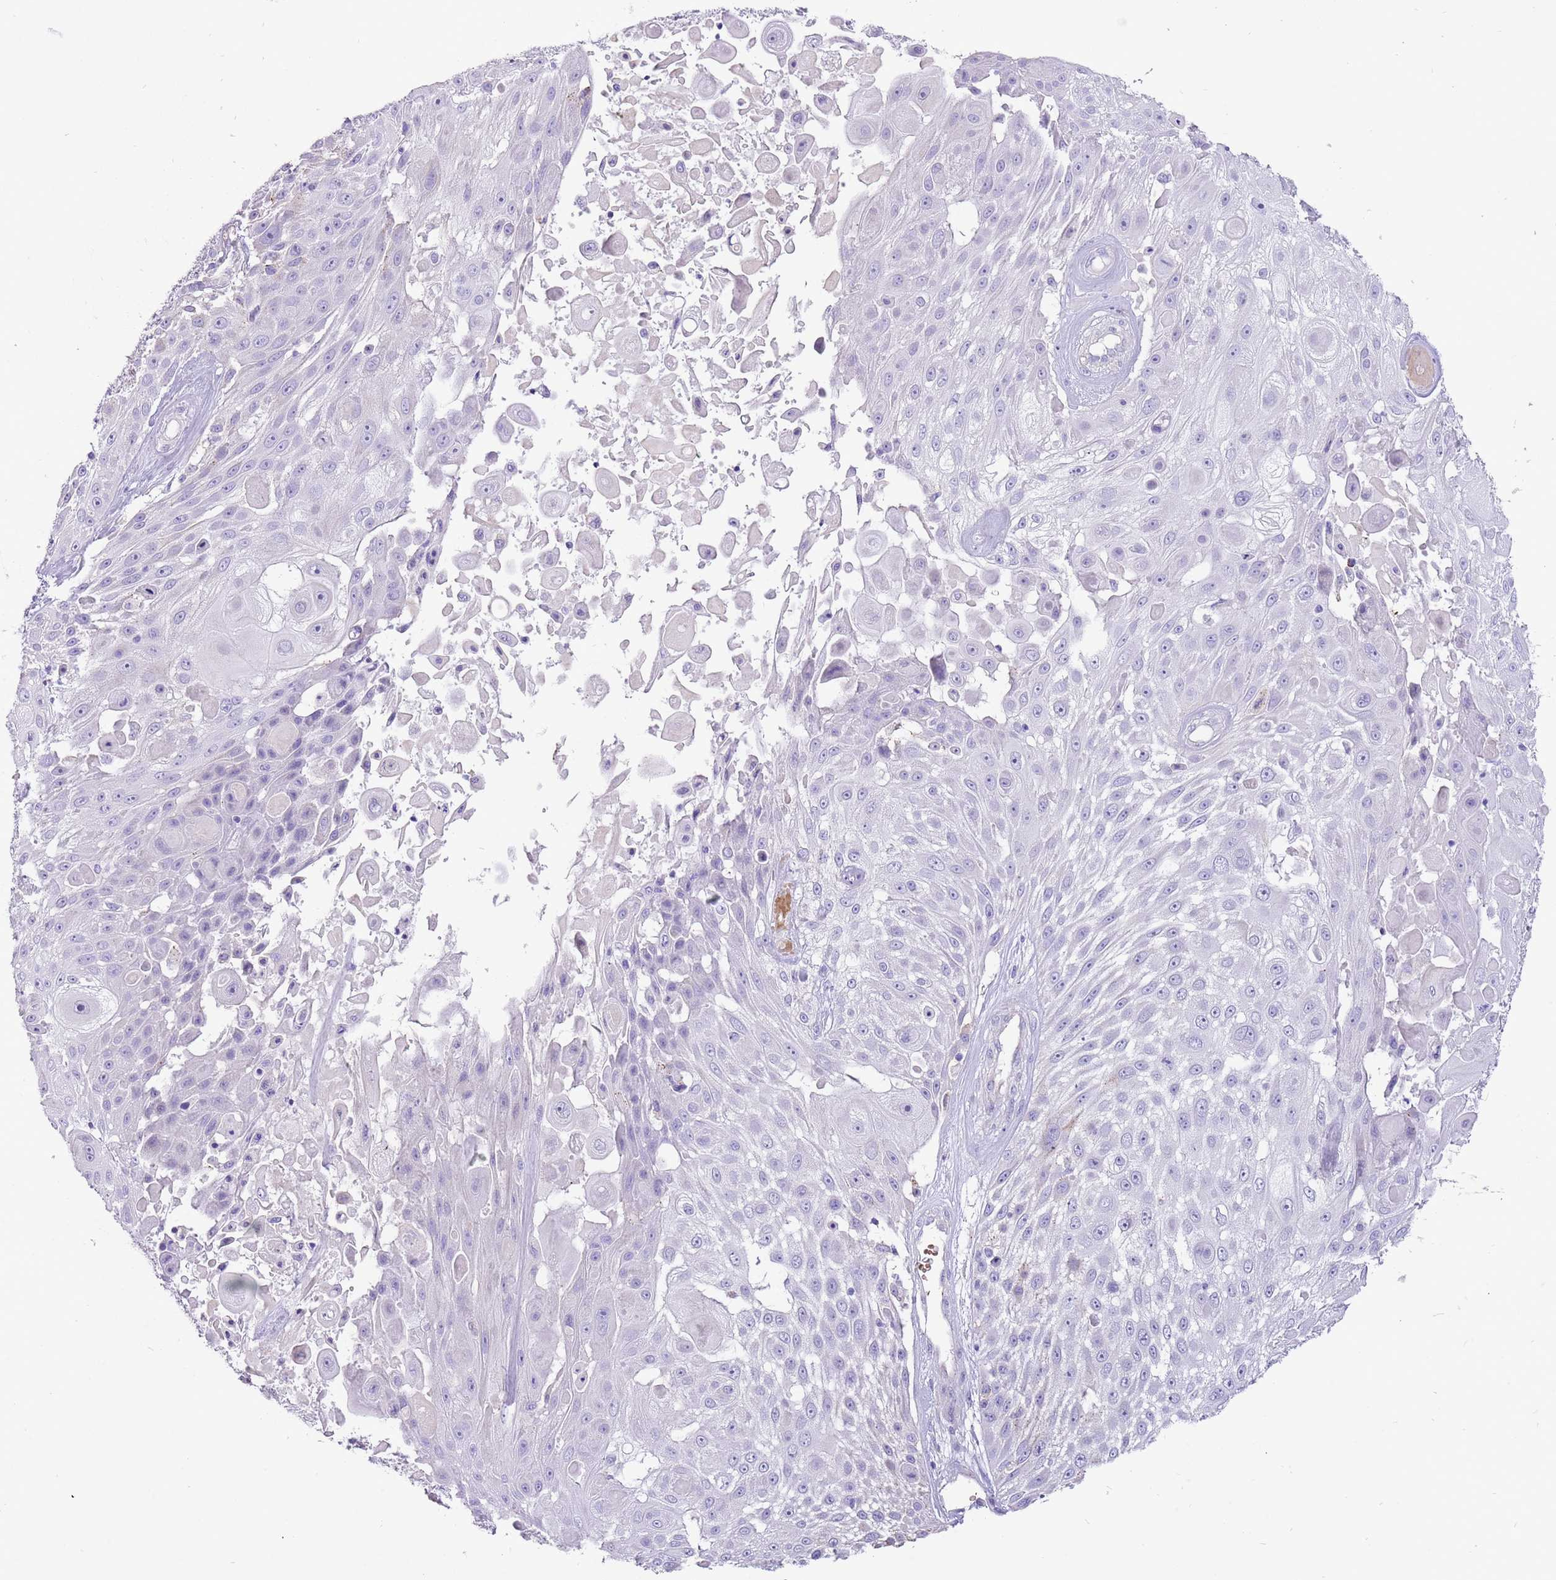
{"staining": {"intensity": "negative", "quantity": "none", "location": "none"}, "tissue": "skin cancer", "cell_type": "Tumor cells", "image_type": "cancer", "snomed": [{"axis": "morphology", "description": "Squamous cell carcinoma, NOS"}, {"axis": "topography", "description": "Skin"}], "caption": "The image reveals no staining of tumor cells in skin cancer (squamous cell carcinoma). (Stains: DAB (3,3'-diaminobenzidine) immunohistochemistry (IHC) with hematoxylin counter stain, Microscopy: brightfield microscopy at high magnification).", "gene": "KBTBD3", "patient": {"sex": "female", "age": 86}}